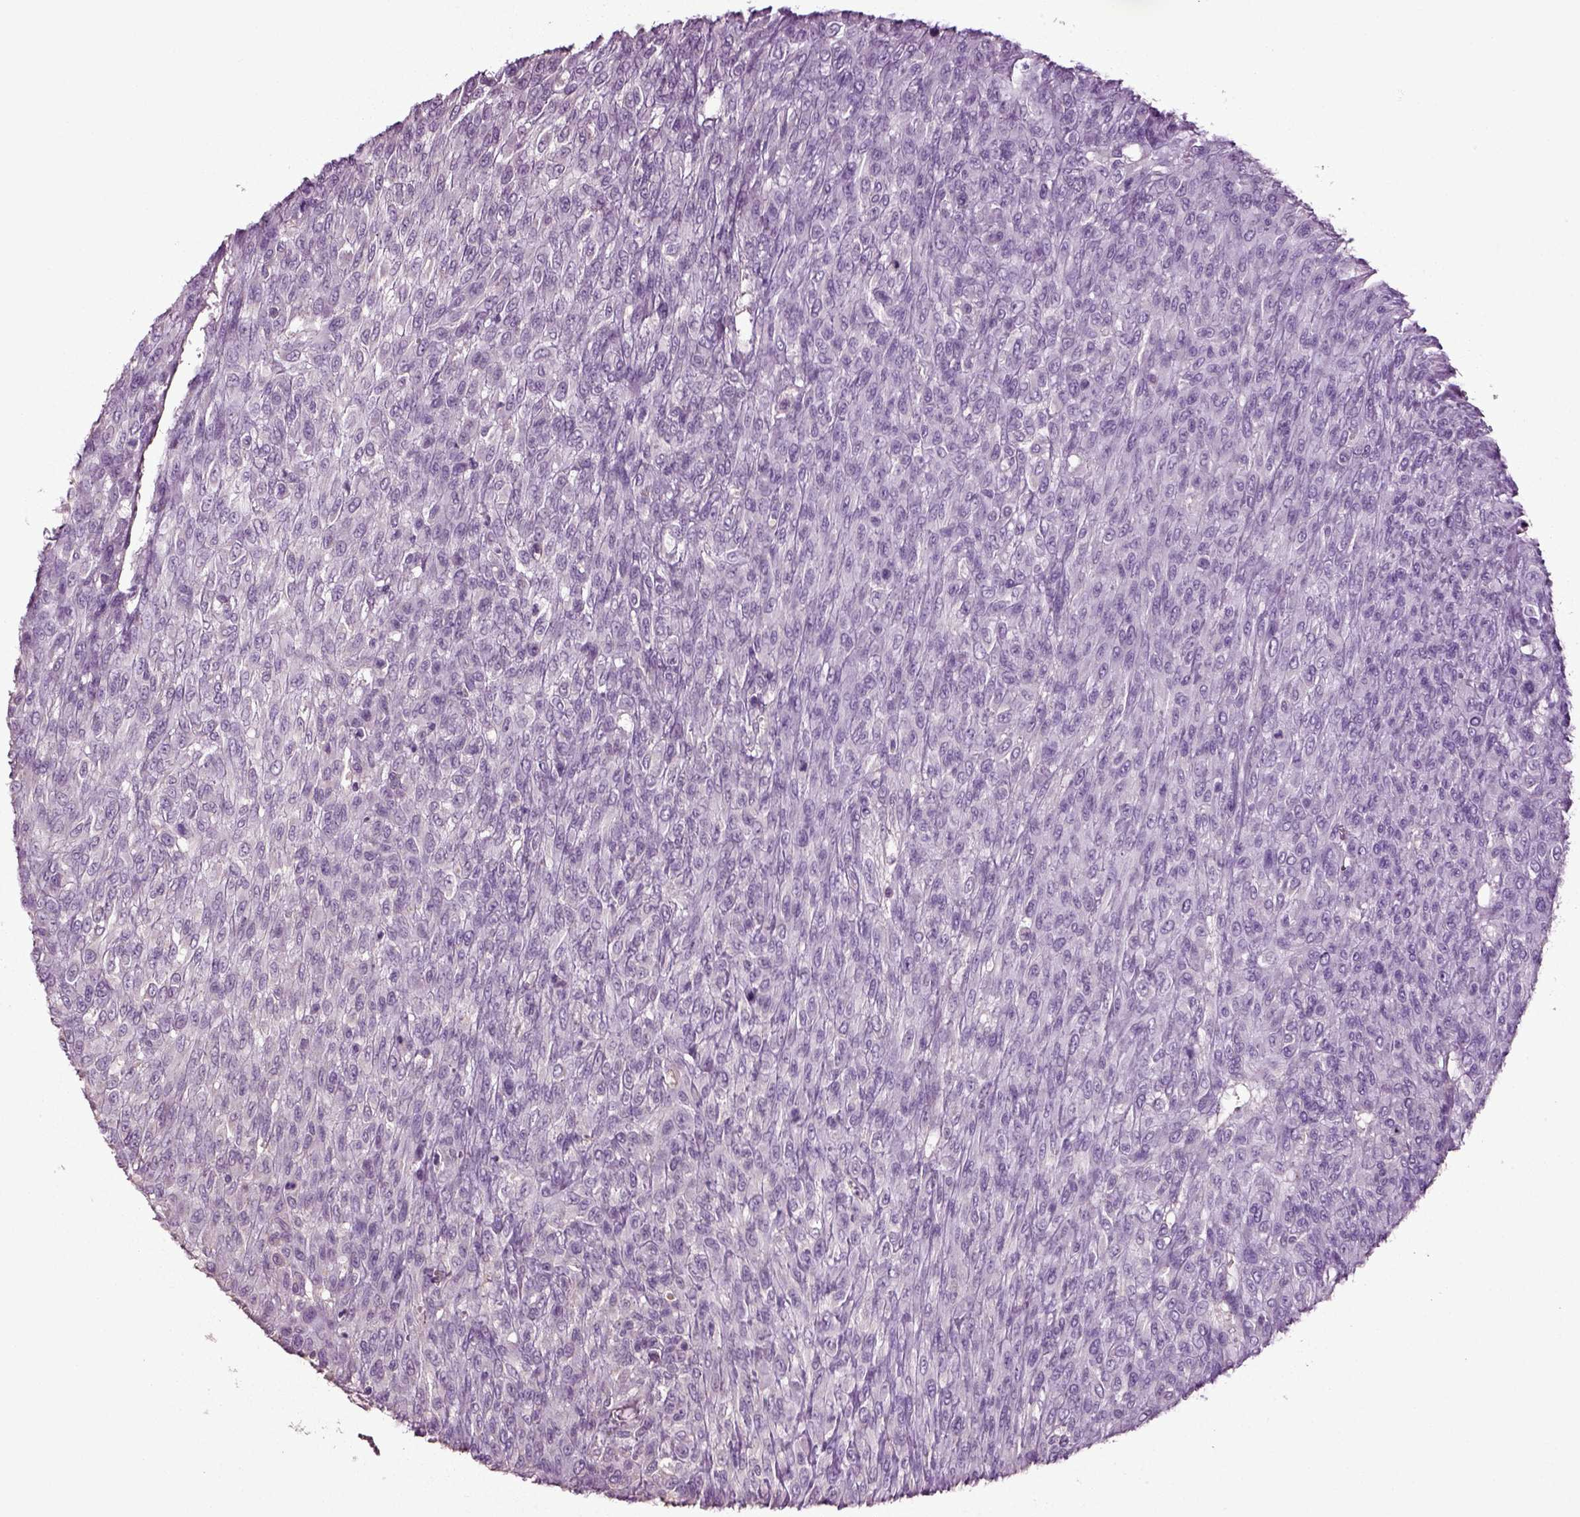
{"staining": {"intensity": "negative", "quantity": "none", "location": "none"}, "tissue": "renal cancer", "cell_type": "Tumor cells", "image_type": "cancer", "snomed": [{"axis": "morphology", "description": "Adenocarcinoma, NOS"}, {"axis": "topography", "description": "Kidney"}], "caption": "High magnification brightfield microscopy of adenocarcinoma (renal) stained with DAB (3,3'-diaminobenzidine) (brown) and counterstained with hematoxylin (blue): tumor cells show no significant expression. The staining is performed using DAB (3,3'-diaminobenzidine) brown chromogen with nuclei counter-stained in using hematoxylin.", "gene": "DEFB118", "patient": {"sex": "male", "age": 58}}